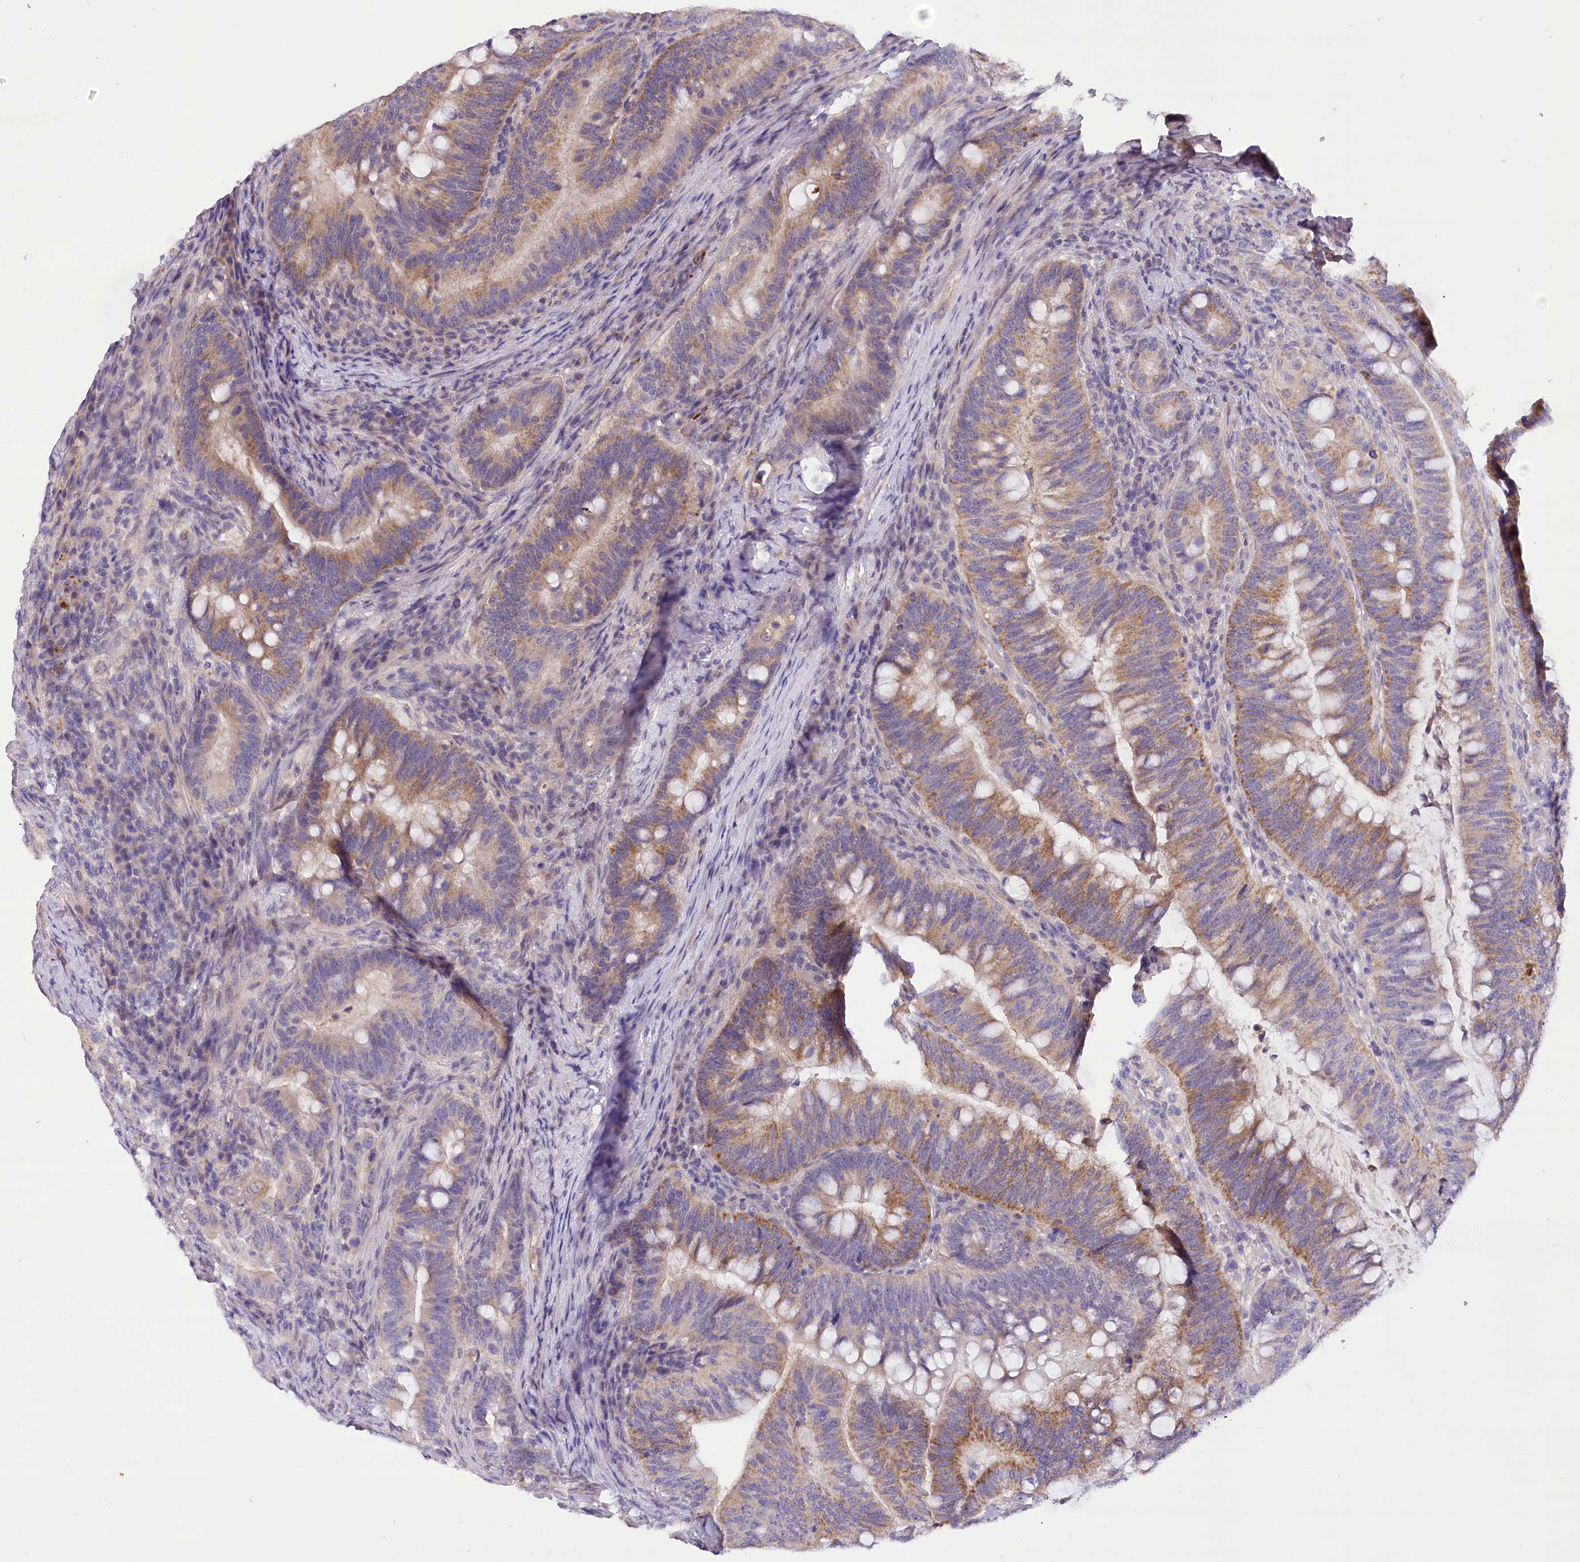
{"staining": {"intensity": "moderate", "quantity": ">75%", "location": "cytoplasmic/membranous"}, "tissue": "colorectal cancer", "cell_type": "Tumor cells", "image_type": "cancer", "snomed": [{"axis": "morphology", "description": "Adenocarcinoma, NOS"}, {"axis": "topography", "description": "Colon"}], "caption": "This is a photomicrograph of immunohistochemistry staining of adenocarcinoma (colorectal), which shows moderate expression in the cytoplasmic/membranous of tumor cells.", "gene": "DCUN1D1", "patient": {"sex": "female", "age": 66}}